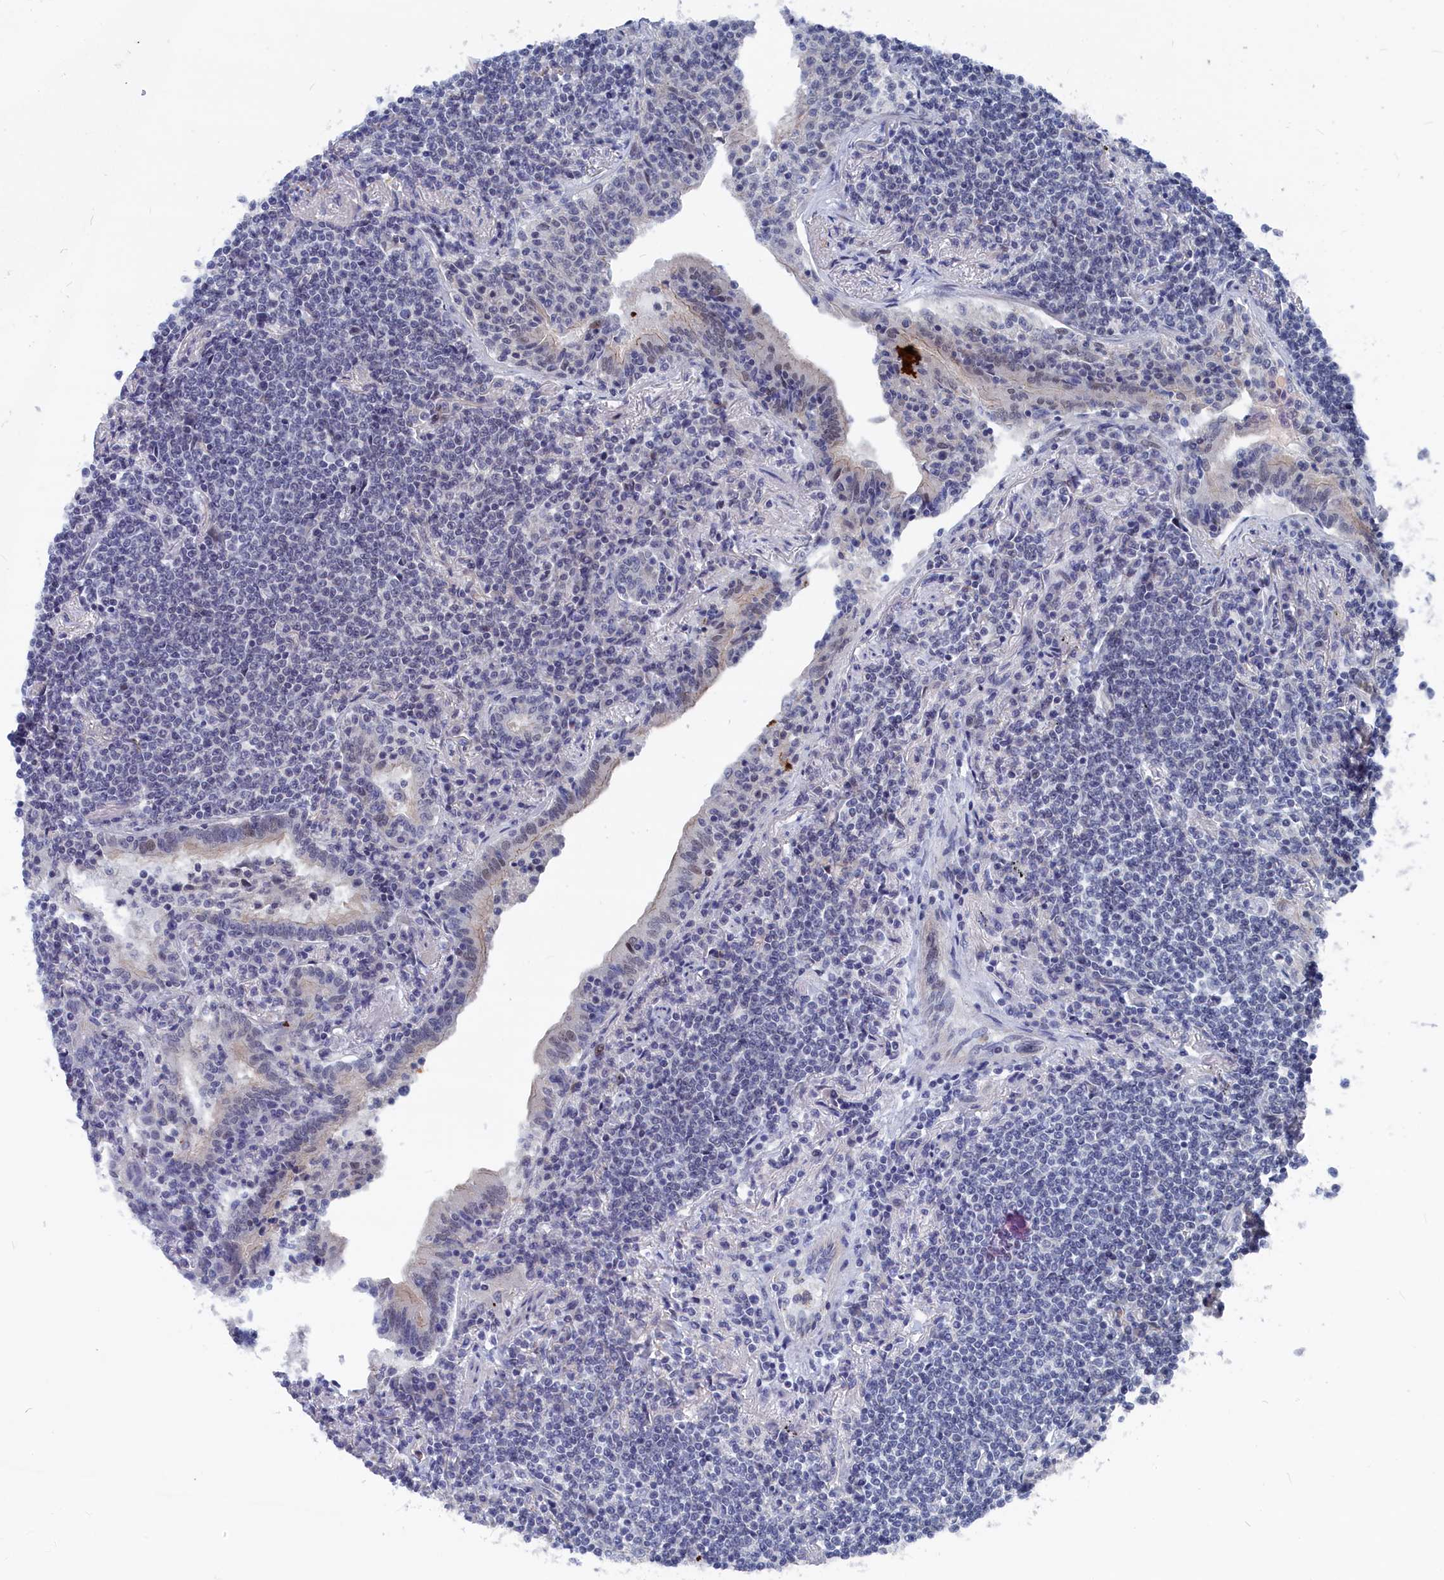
{"staining": {"intensity": "negative", "quantity": "none", "location": "none"}, "tissue": "lymphoma", "cell_type": "Tumor cells", "image_type": "cancer", "snomed": [{"axis": "morphology", "description": "Malignant lymphoma, non-Hodgkin's type, Low grade"}, {"axis": "topography", "description": "Lung"}], "caption": "An immunohistochemistry photomicrograph of low-grade malignant lymphoma, non-Hodgkin's type is shown. There is no staining in tumor cells of low-grade malignant lymphoma, non-Hodgkin's type.", "gene": "MARCHF3", "patient": {"sex": "female", "age": 71}}